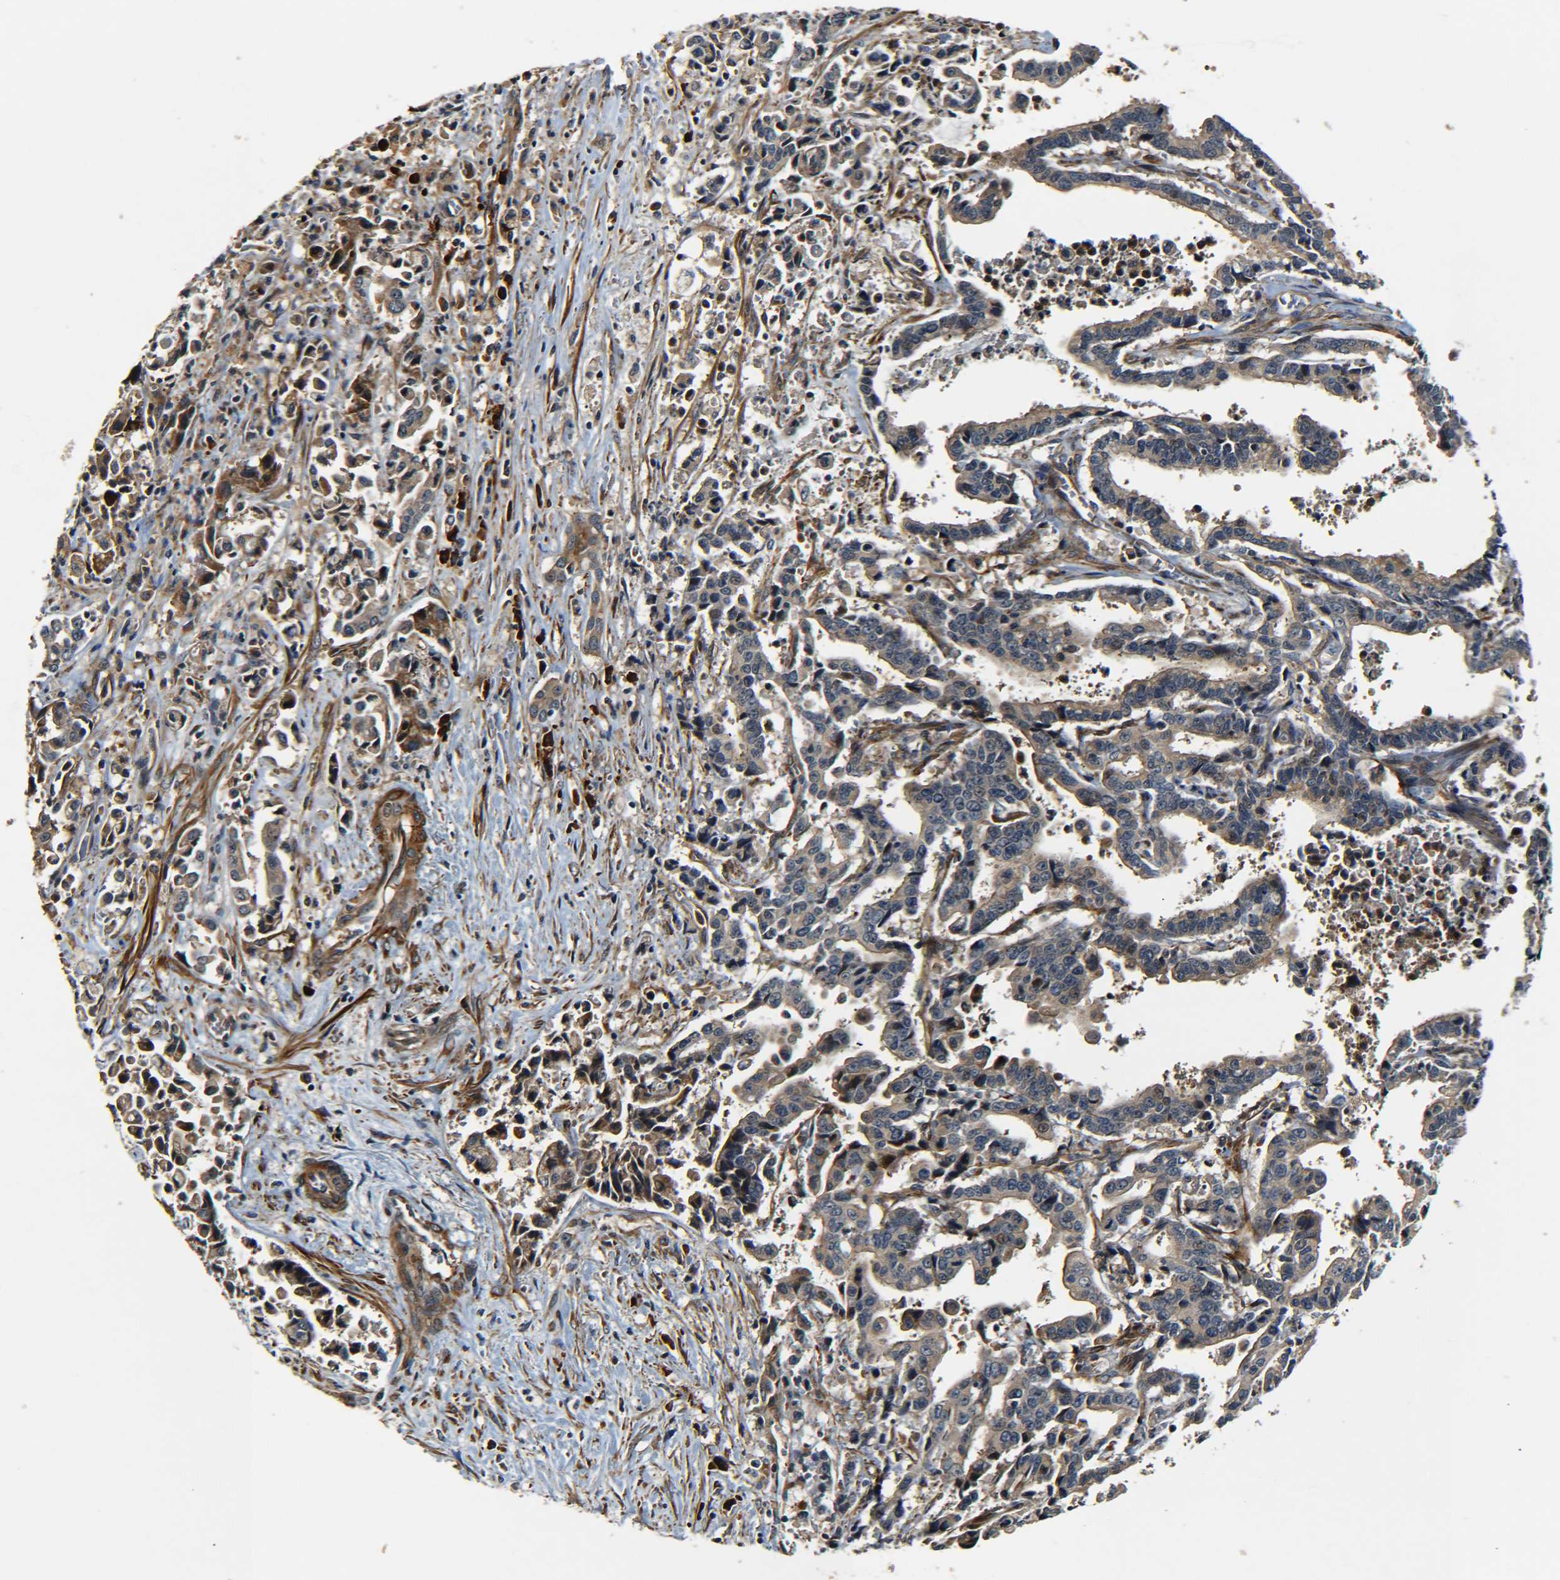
{"staining": {"intensity": "weak", "quantity": ">75%", "location": "cytoplasmic/membranous"}, "tissue": "liver cancer", "cell_type": "Tumor cells", "image_type": "cancer", "snomed": [{"axis": "morphology", "description": "Cholangiocarcinoma"}, {"axis": "topography", "description": "Liver"}], "caption": "Immunohistochemistry (IHC) of human liver cancer (cholangiocarcinoma) exhibits low levels of weak cytoplasmic/membranous staining in approximately >75% of tumor cells.", "gene": "MEIS1", "patient": {"sex": "male", "age": 57}}